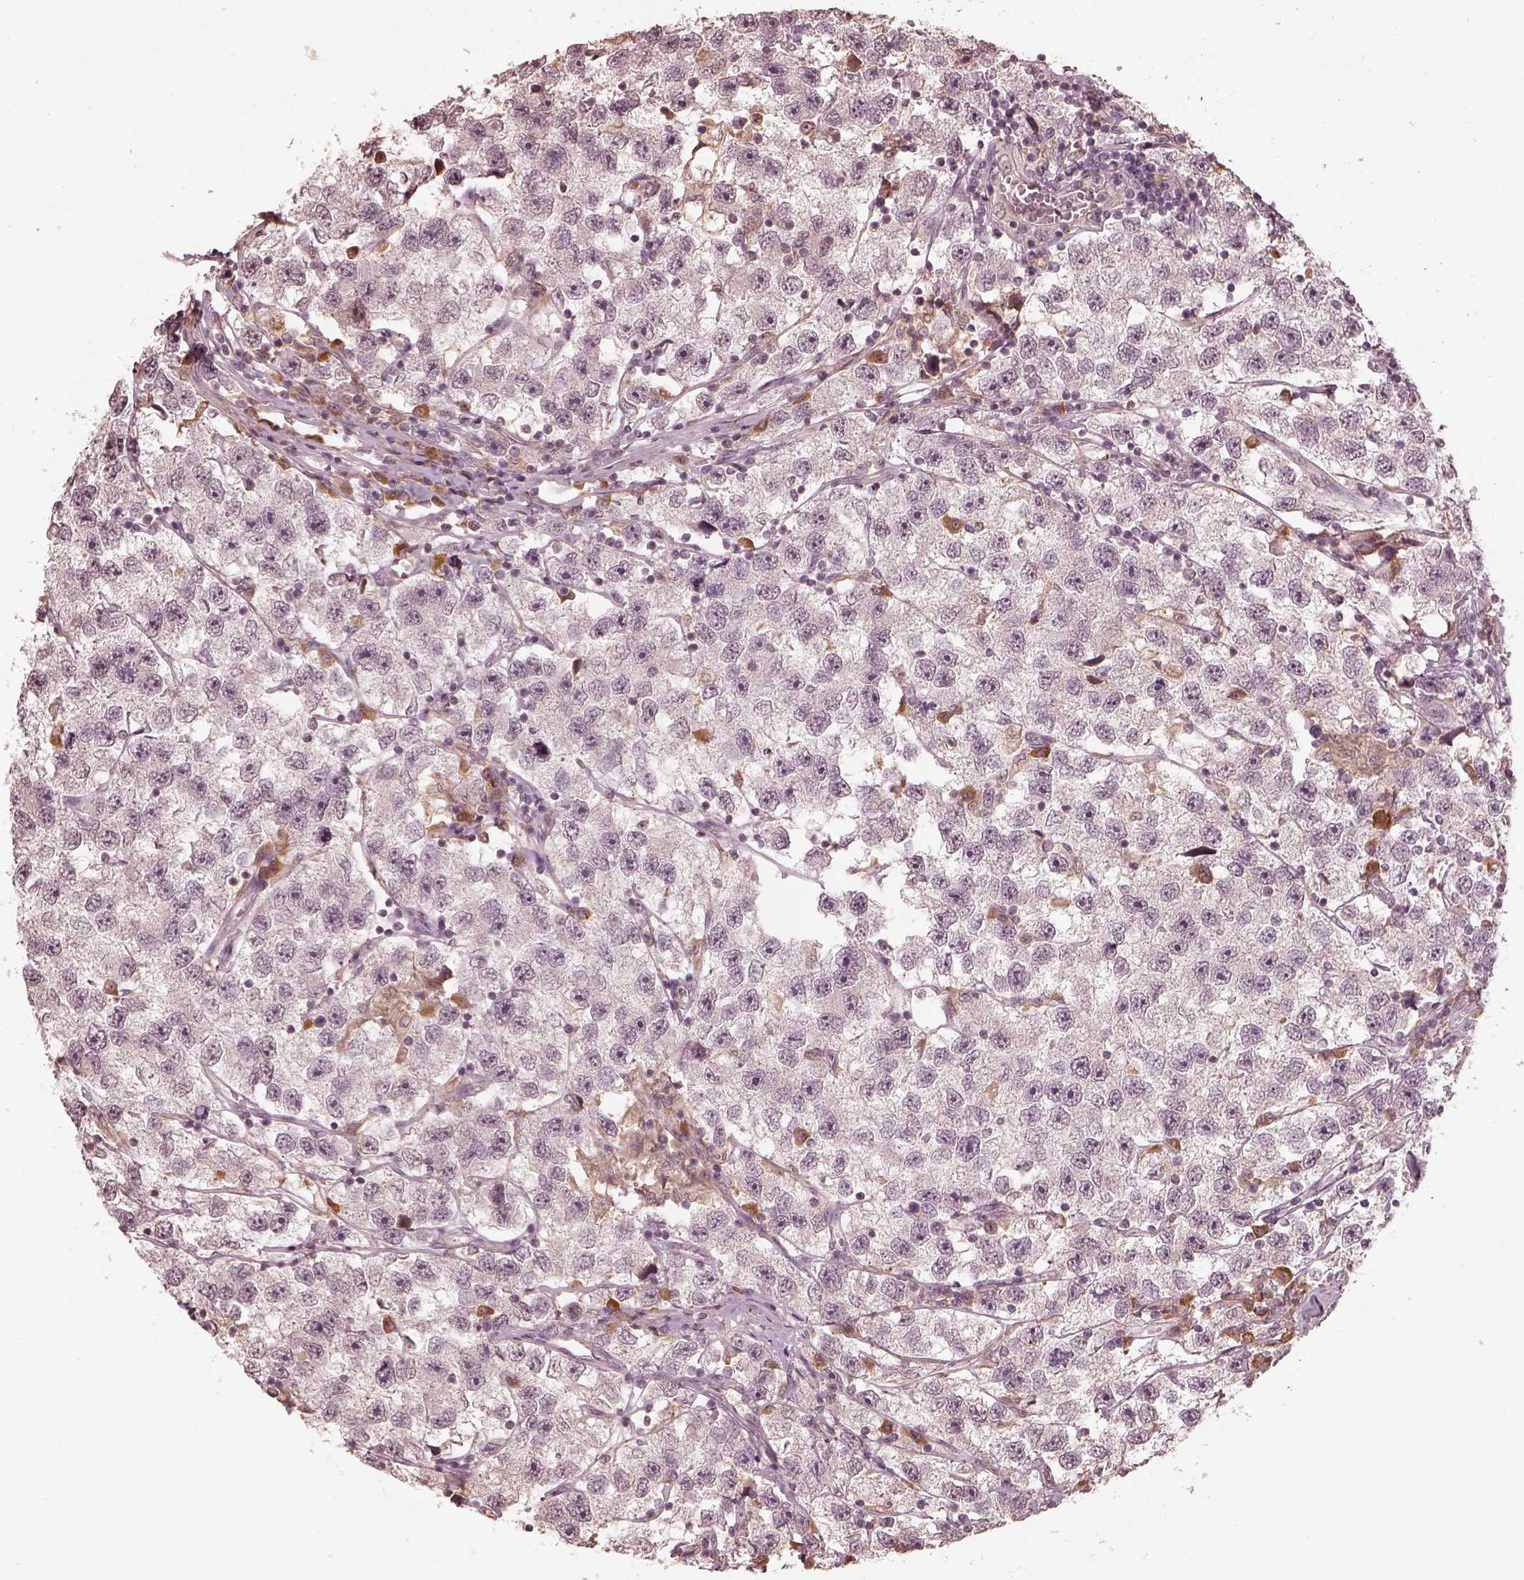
{"staining": {"intensity": "negative", "quantity": "none", "location": "none"}, "tissue": "testis cancer", "cell_type": "Tumor cells", "image_type": "cancer", "snomed": [{"axis": "morphology", "description": "Seminoma, NOS"}, {"axis": "topography", "description": "Testis"}], "caption": "Immunohistochemistry (IHC) histopathology image of human testis cancer (seminoma) stained for a protein (brown), which reveals no staining in tumor cells.", "gene": "CALR3", "patient": {"sex": "male", "age": 26}}